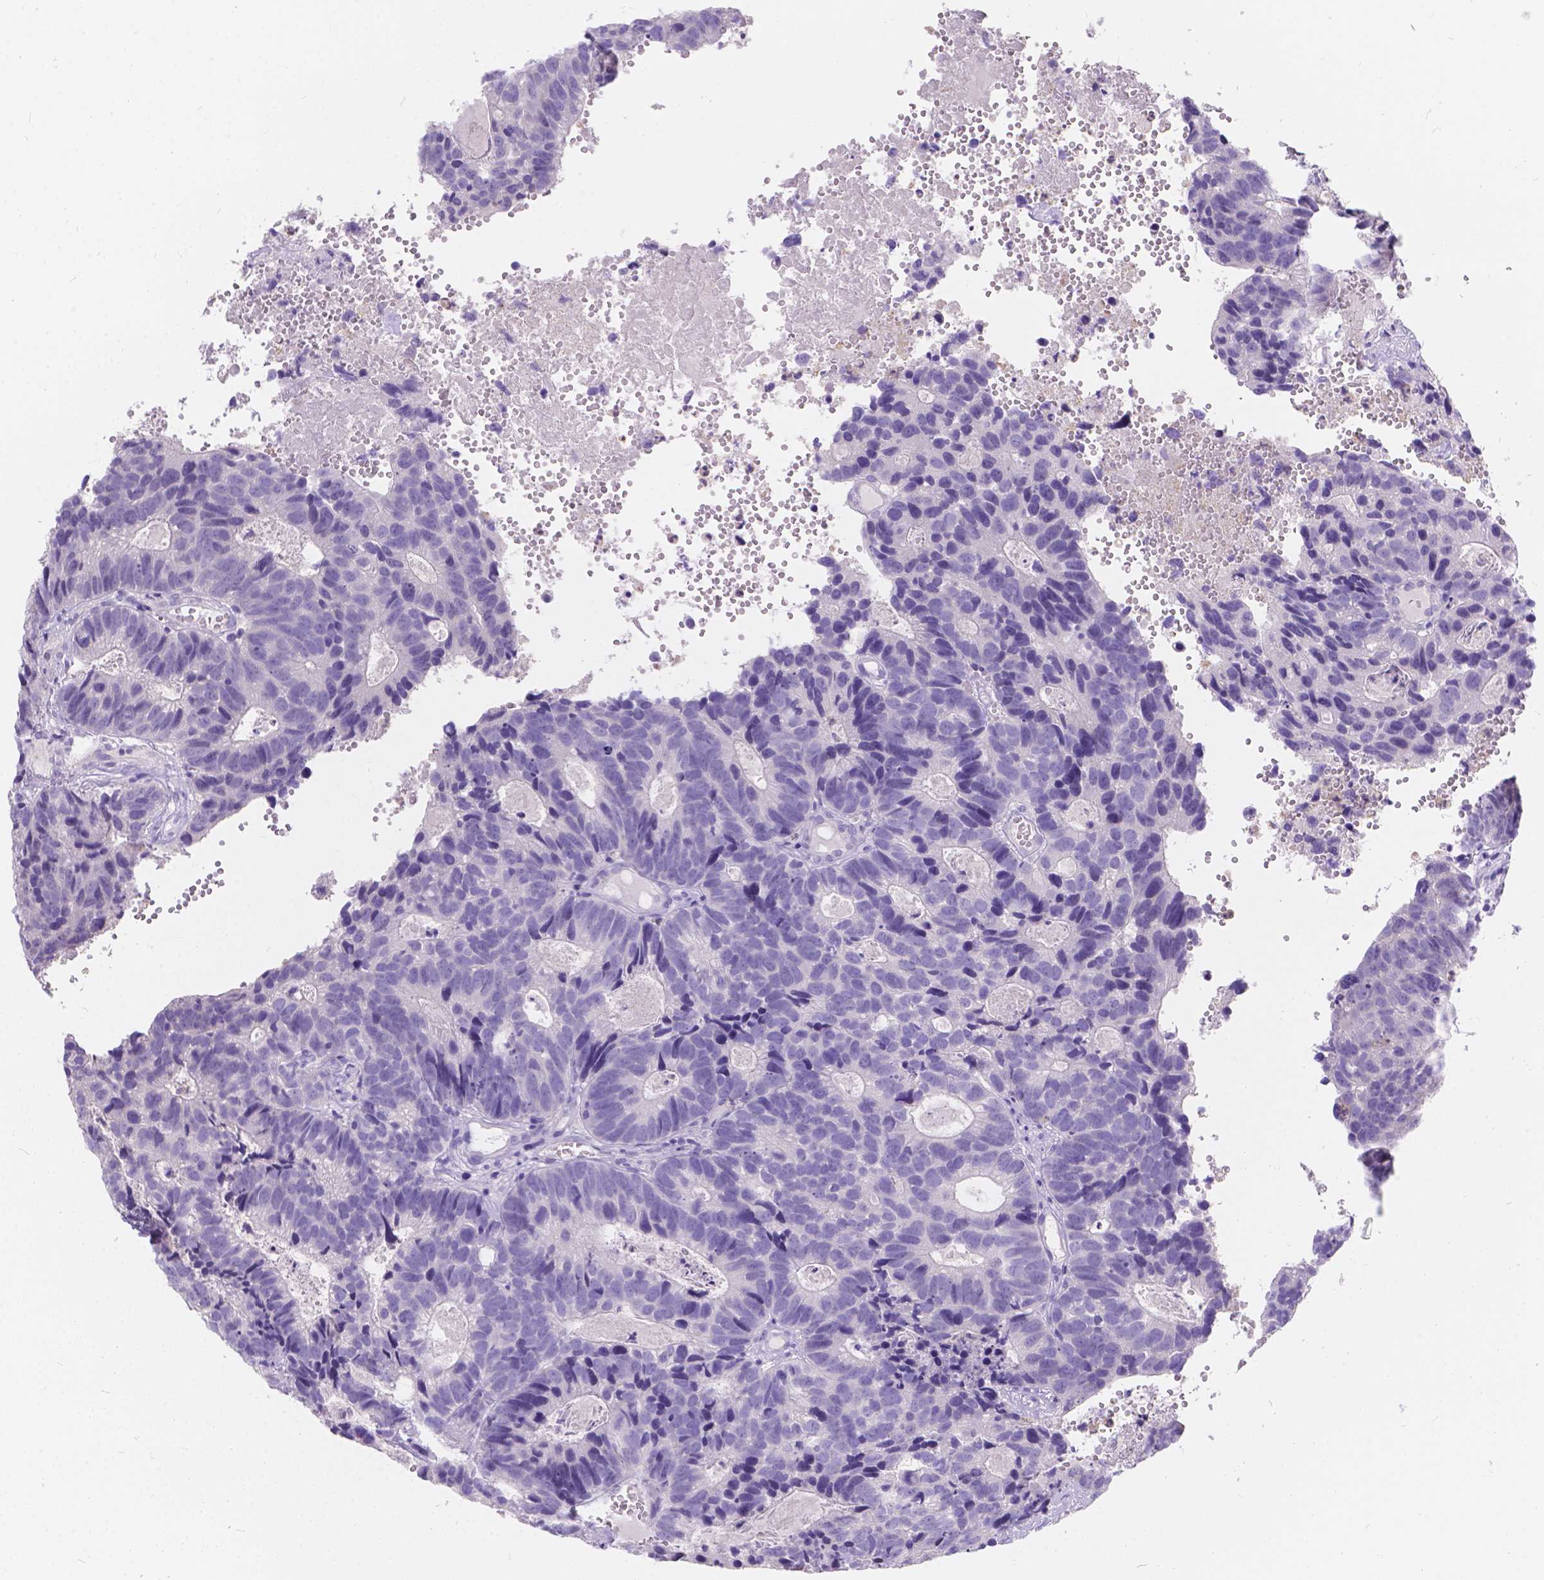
{"staining": {"intensity": "negative", "quantity": "none", "location": "none"}, "tissue": "head and neck cancer", "cell_type": "Tumor cells", "image_type": "cancer", "snomed": [{"axis": "morphology", "description": "Adenocarcinoma, NOS"}, {"axis": "topography", "description": "Head-Neck"}], "caption": "This is an immunohistochemistry photomicrograph of human head and neck adenocarcinoma. There is no expression in tumor cells.", "gene": "GNRHR", "patient": {"sex": "male", "age": 62}}